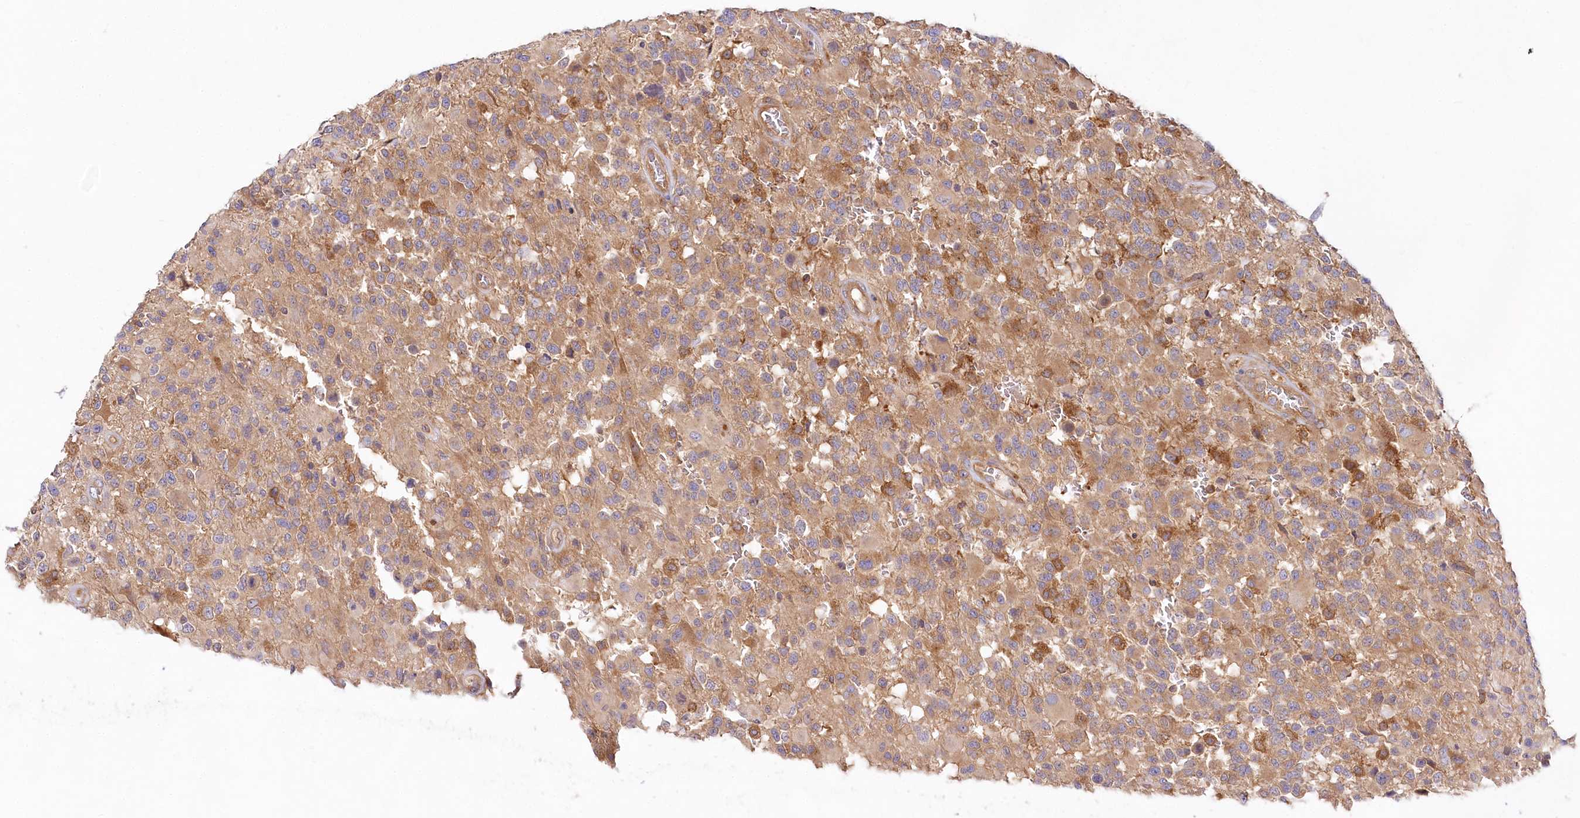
{"staining": {"intensity": "weak", "quantity": "<25%", "location": "cytoplasmic/membranous"}, "tissue": "glioma", "cell_type": "Tumor cells", "image_type": "cancer", "snomed": [{"axis": "morphology", "description": "Glioma, malignant, High grade"}, {"axis": "morphology", "description": "Glioblastoma, NOS"}, {"axis": "topography", "description": "Brain"}], "caption": "Human glioma stained for a protein using IHC shows no expression in tumor cells.", "gene": "ABRAXAS2", "patient": {"sex": "male", "age": 60}}